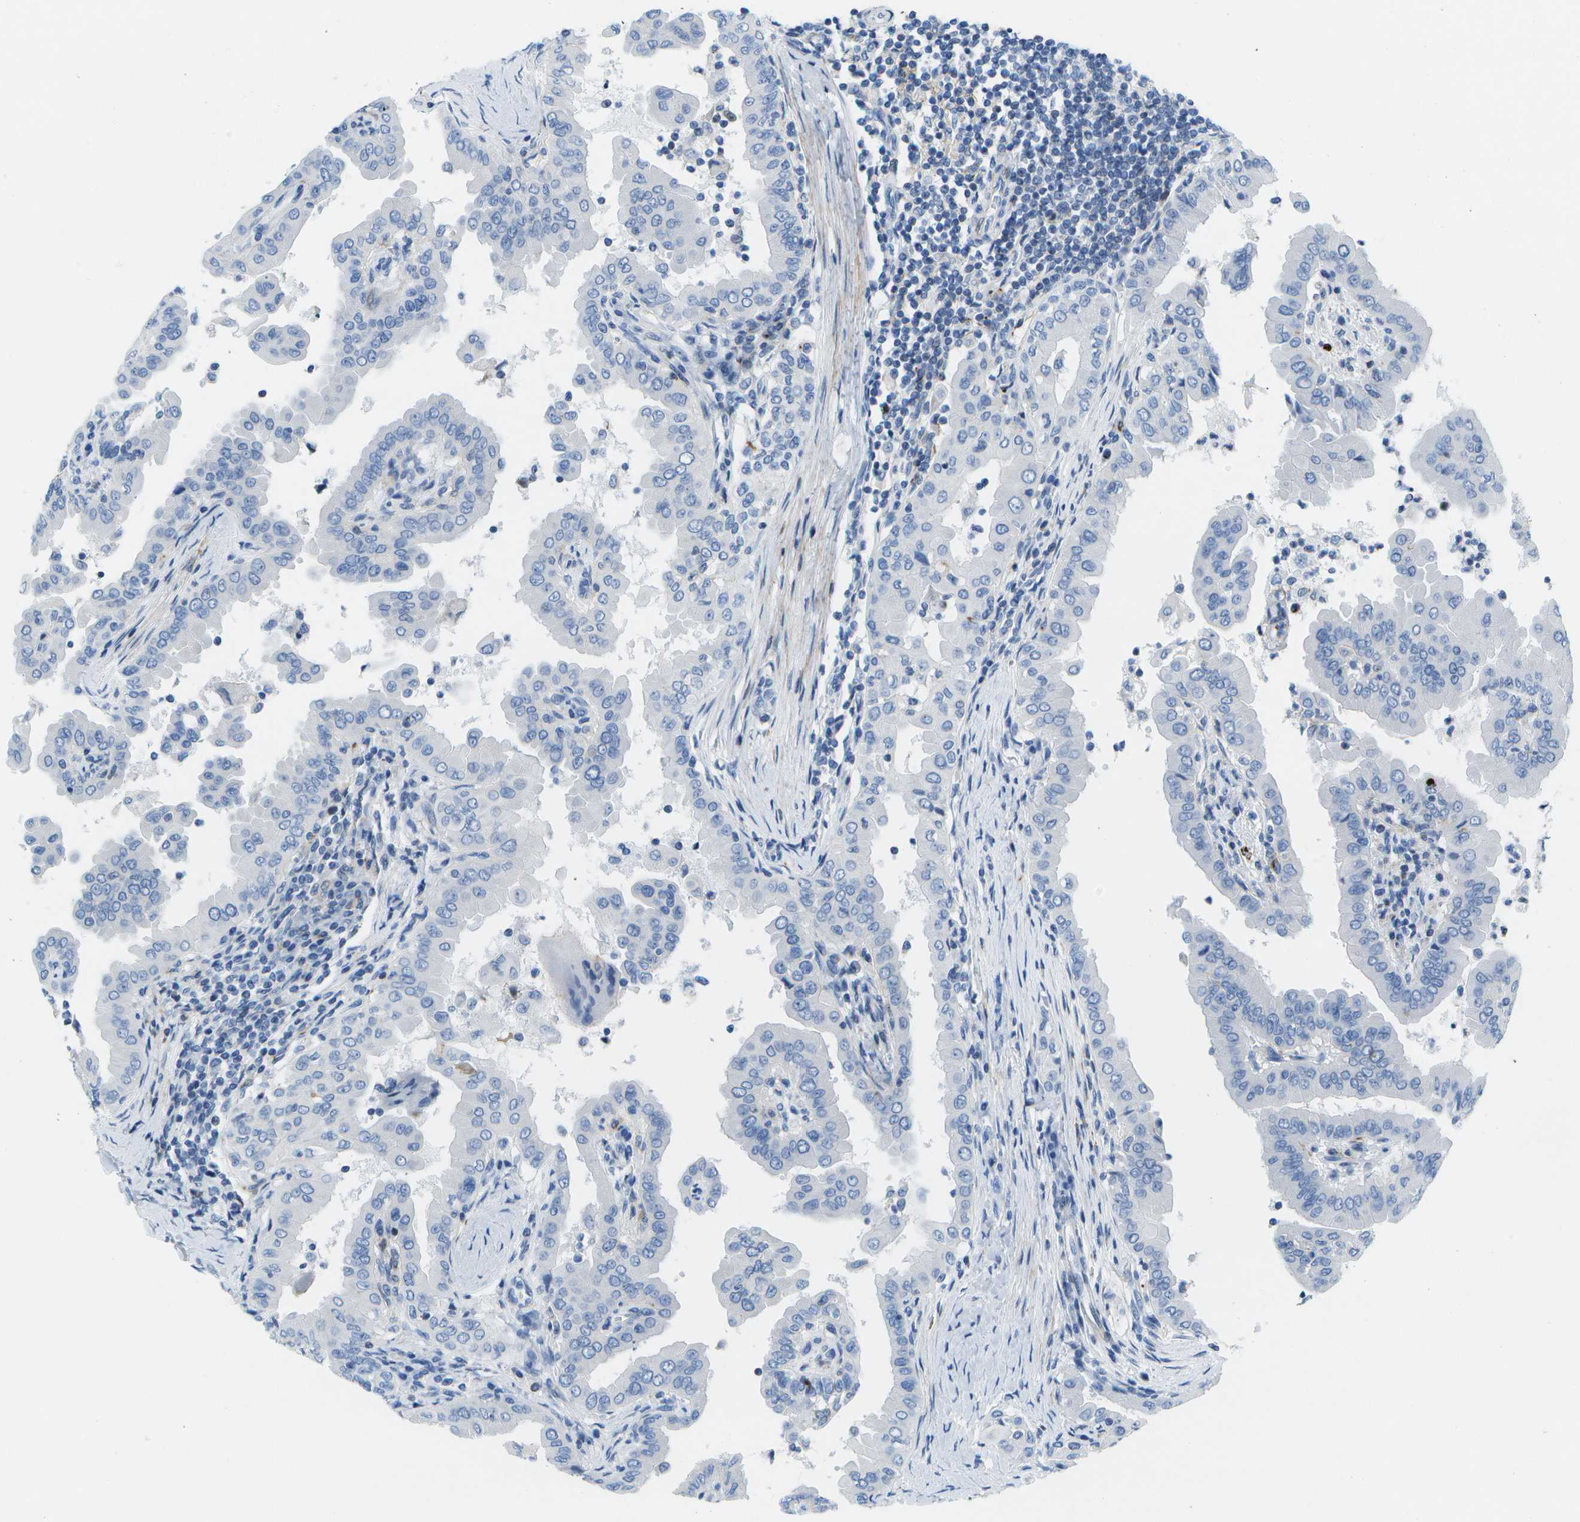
{"staining": {"intensity": "negative", "quantity": "none", "location": "none"}, "tissue": "thyroid cancer", "cell_type": "Tumor cells", "image_type": "cancer", "snomed": [{"axis": "morphology", "description": "Papillary adenocarcinoma, NOS"}, {"axis": "topography", "description": "Thyroid gland"}], "caption": "There is no significant positivity in tumor cells of thyroid cancer (papillary adenocarcinoma).", "gene": "ADGRG6", "patient": {"sex": "male", "age": 33}}